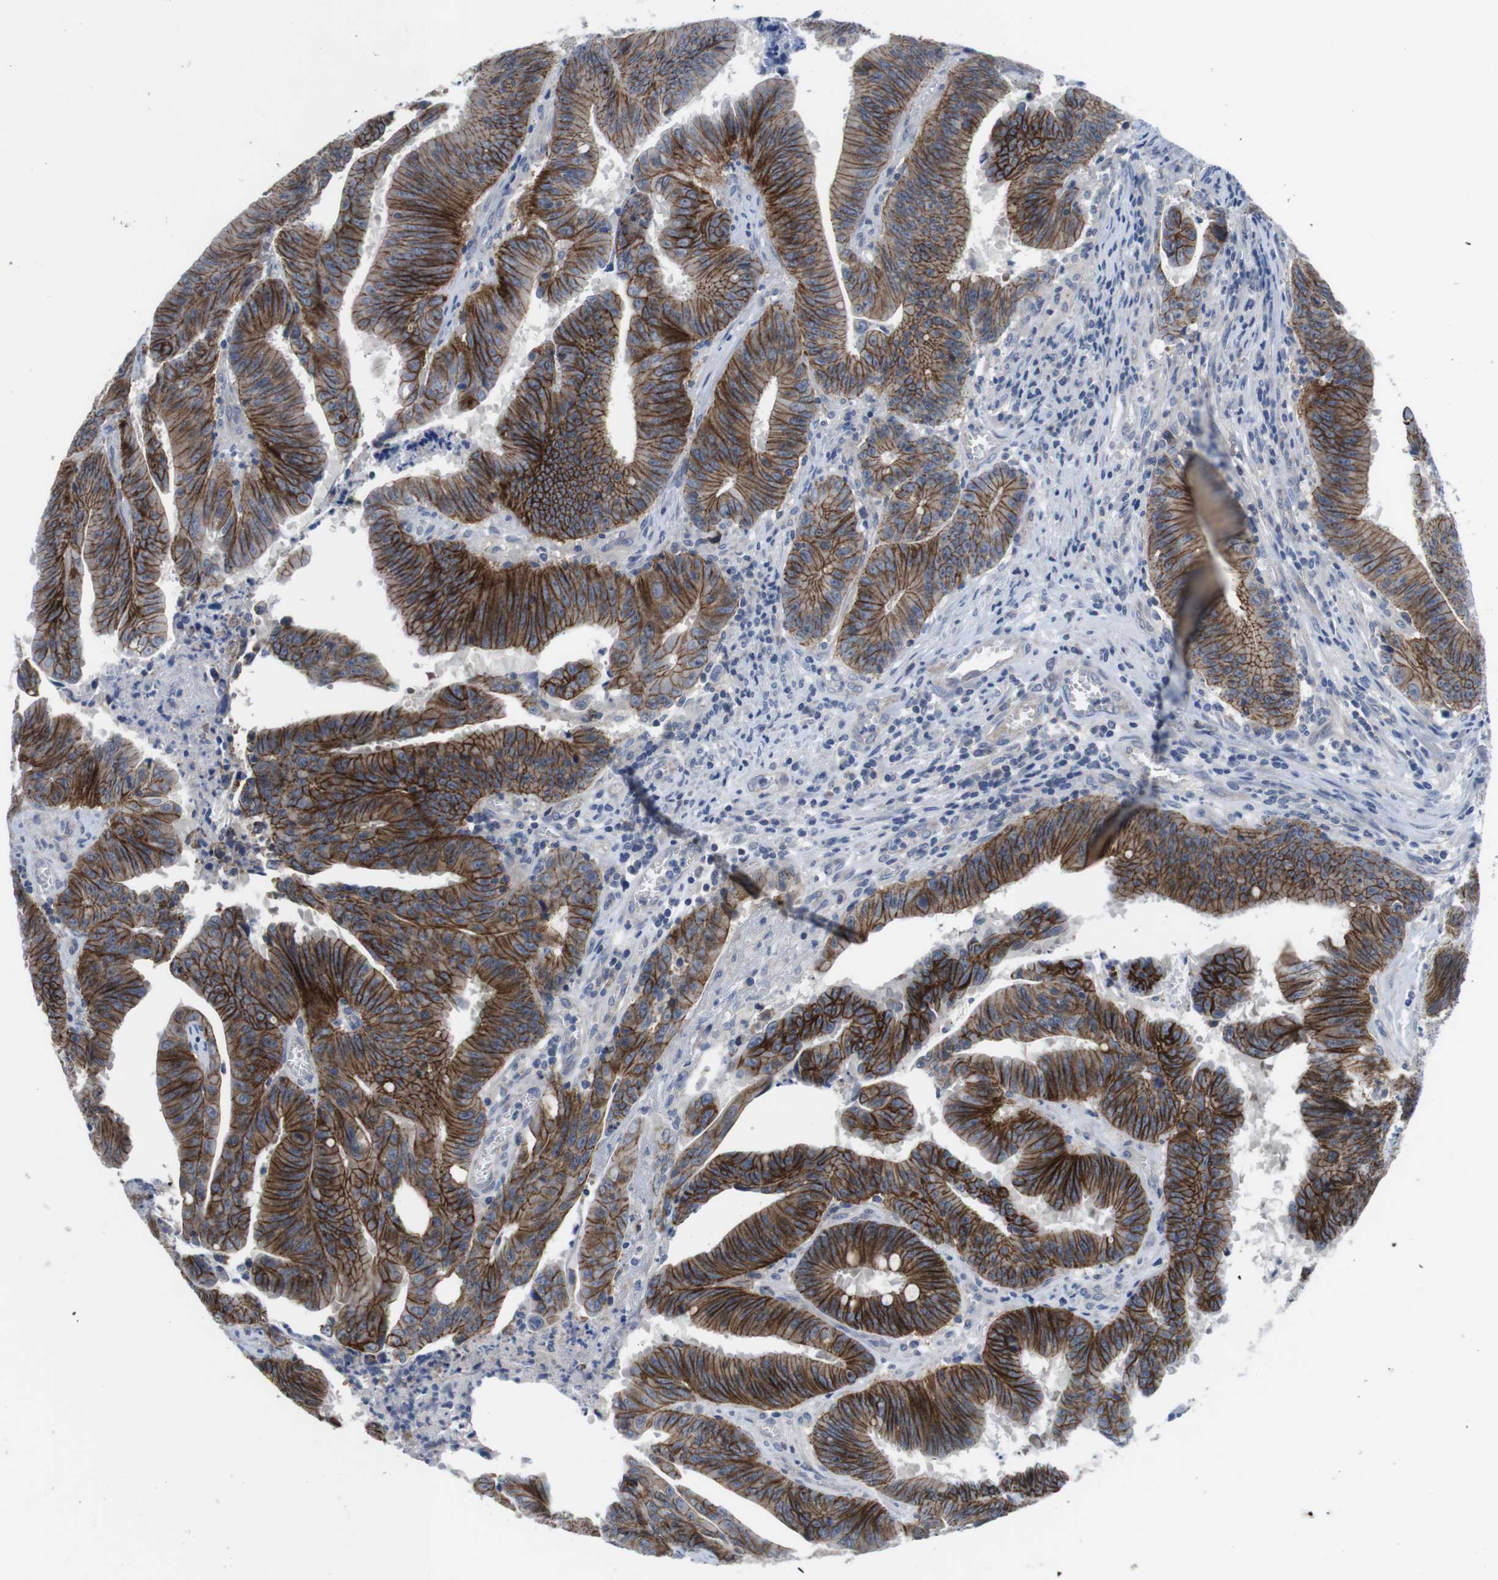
{"staining": {"intensity": "strong", "quantity": ">75%", "location": "cytoplasmic/membranous"}, "tissue": "colorectal cancer", "cell_type": "Tumor cells", "image_type": "cancer", "snomed": [{"axis": "morphology", "description": "Adenocarcinoma, NOS"}, {"axis": "topography", "description": "Colon"}], "caption": "Protein analysis of colorectal cancer tissue exhibits strong cytoplasmic/membranous staining in approximately >75% of tumor cells.", "gene": "SCRIB", "patient": {"sex": "male", "age": 45}}